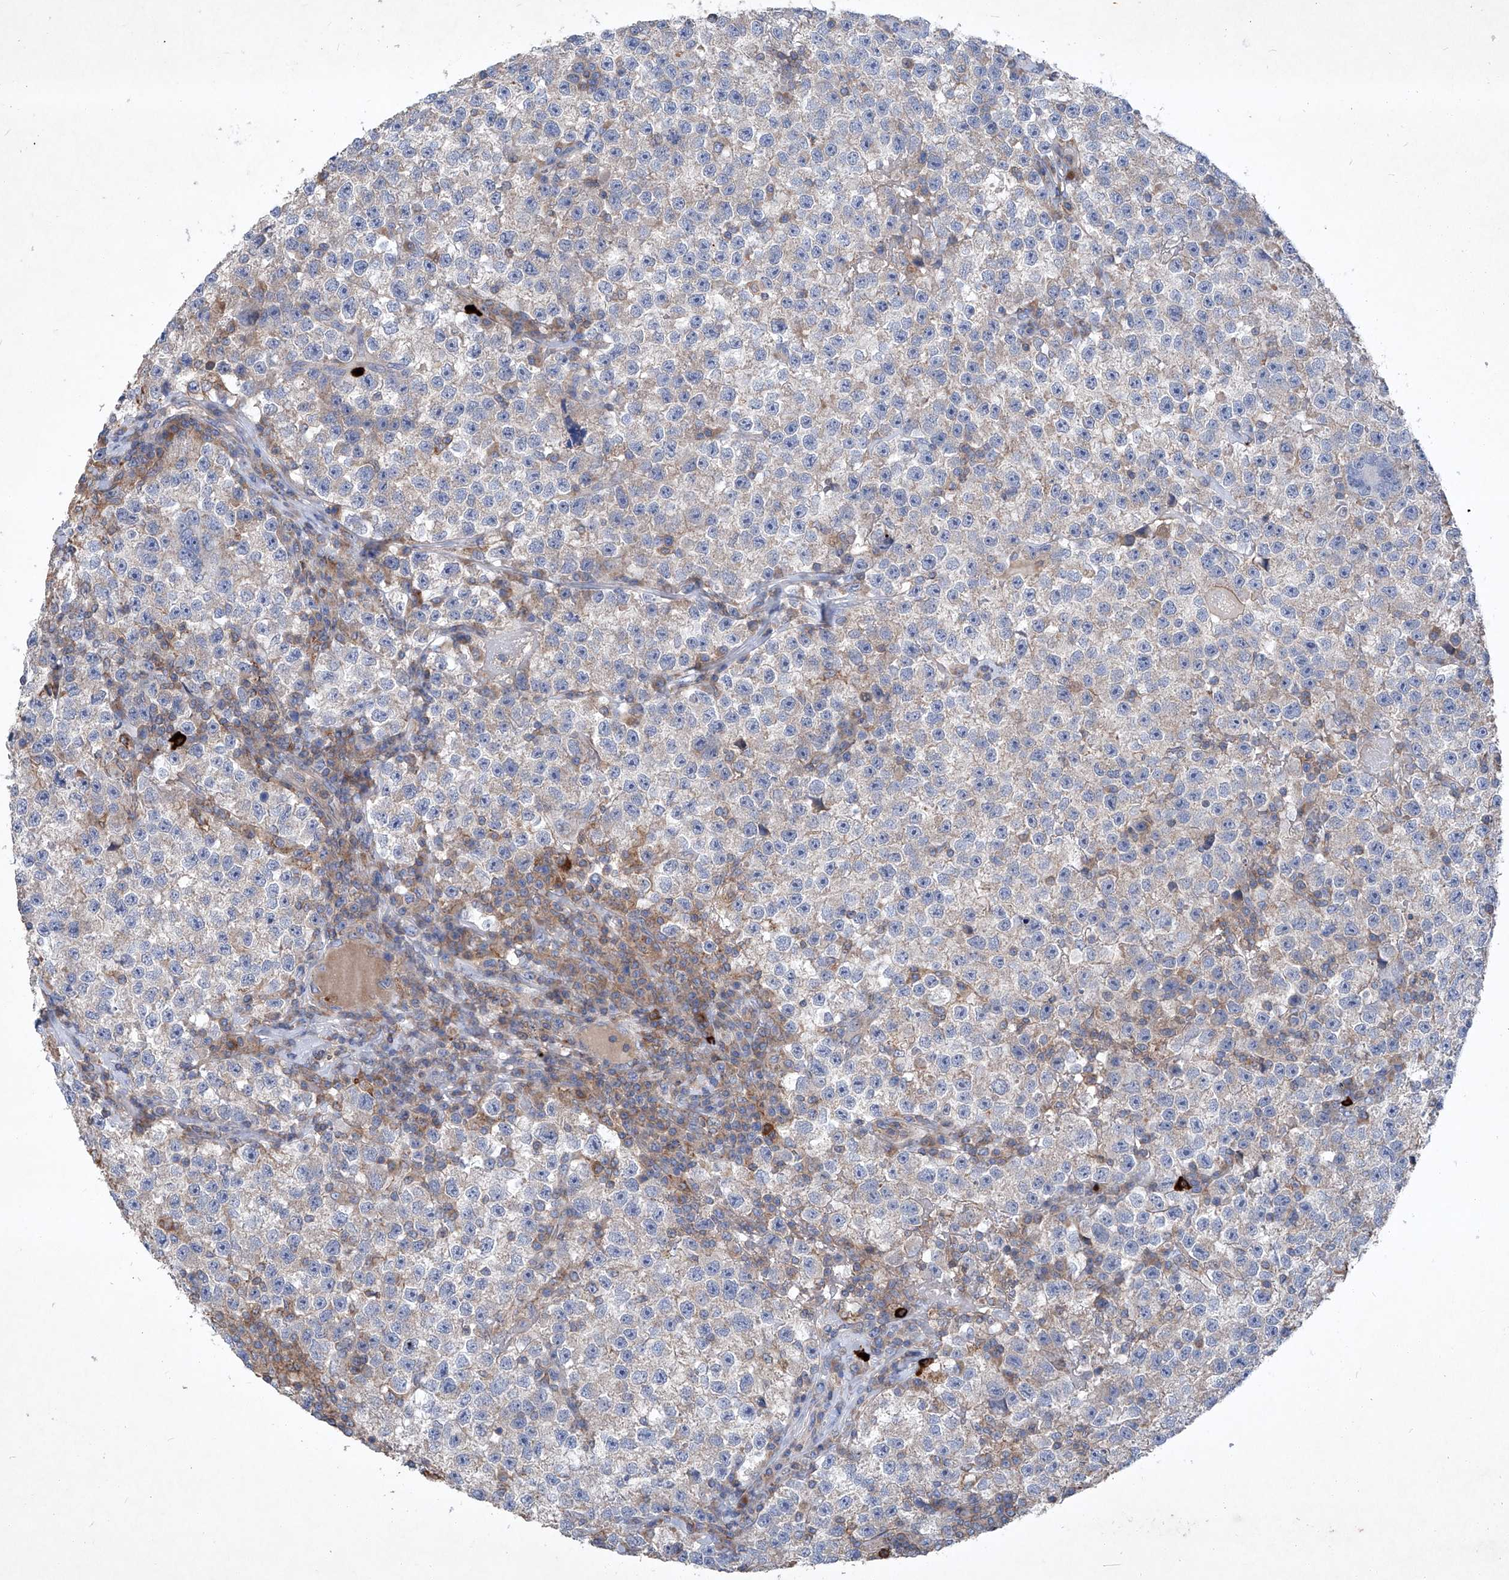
{"staining": {"intensity": "negative", "quantity": "none", "location": "none"}, "tissue": "testis cancer", "cell_type": "Tumor cells", "image_type": "cancer", "snomed": [{"axis": "morphology", "description": "Seminoma, NOS"}, {"axis": "topography", "description": "Testis"}], "caption": "Immunohistochemistry of seminoma (testis) shows no positivity in tumor cells. The staining was performed using DAB to visualize the protein expression in brown, while the nuclei were stained in blue with hematoxylin (Magnification: 20x).", "gene": "EPHA8", "patient": {"sex": "male", "age": 22}}